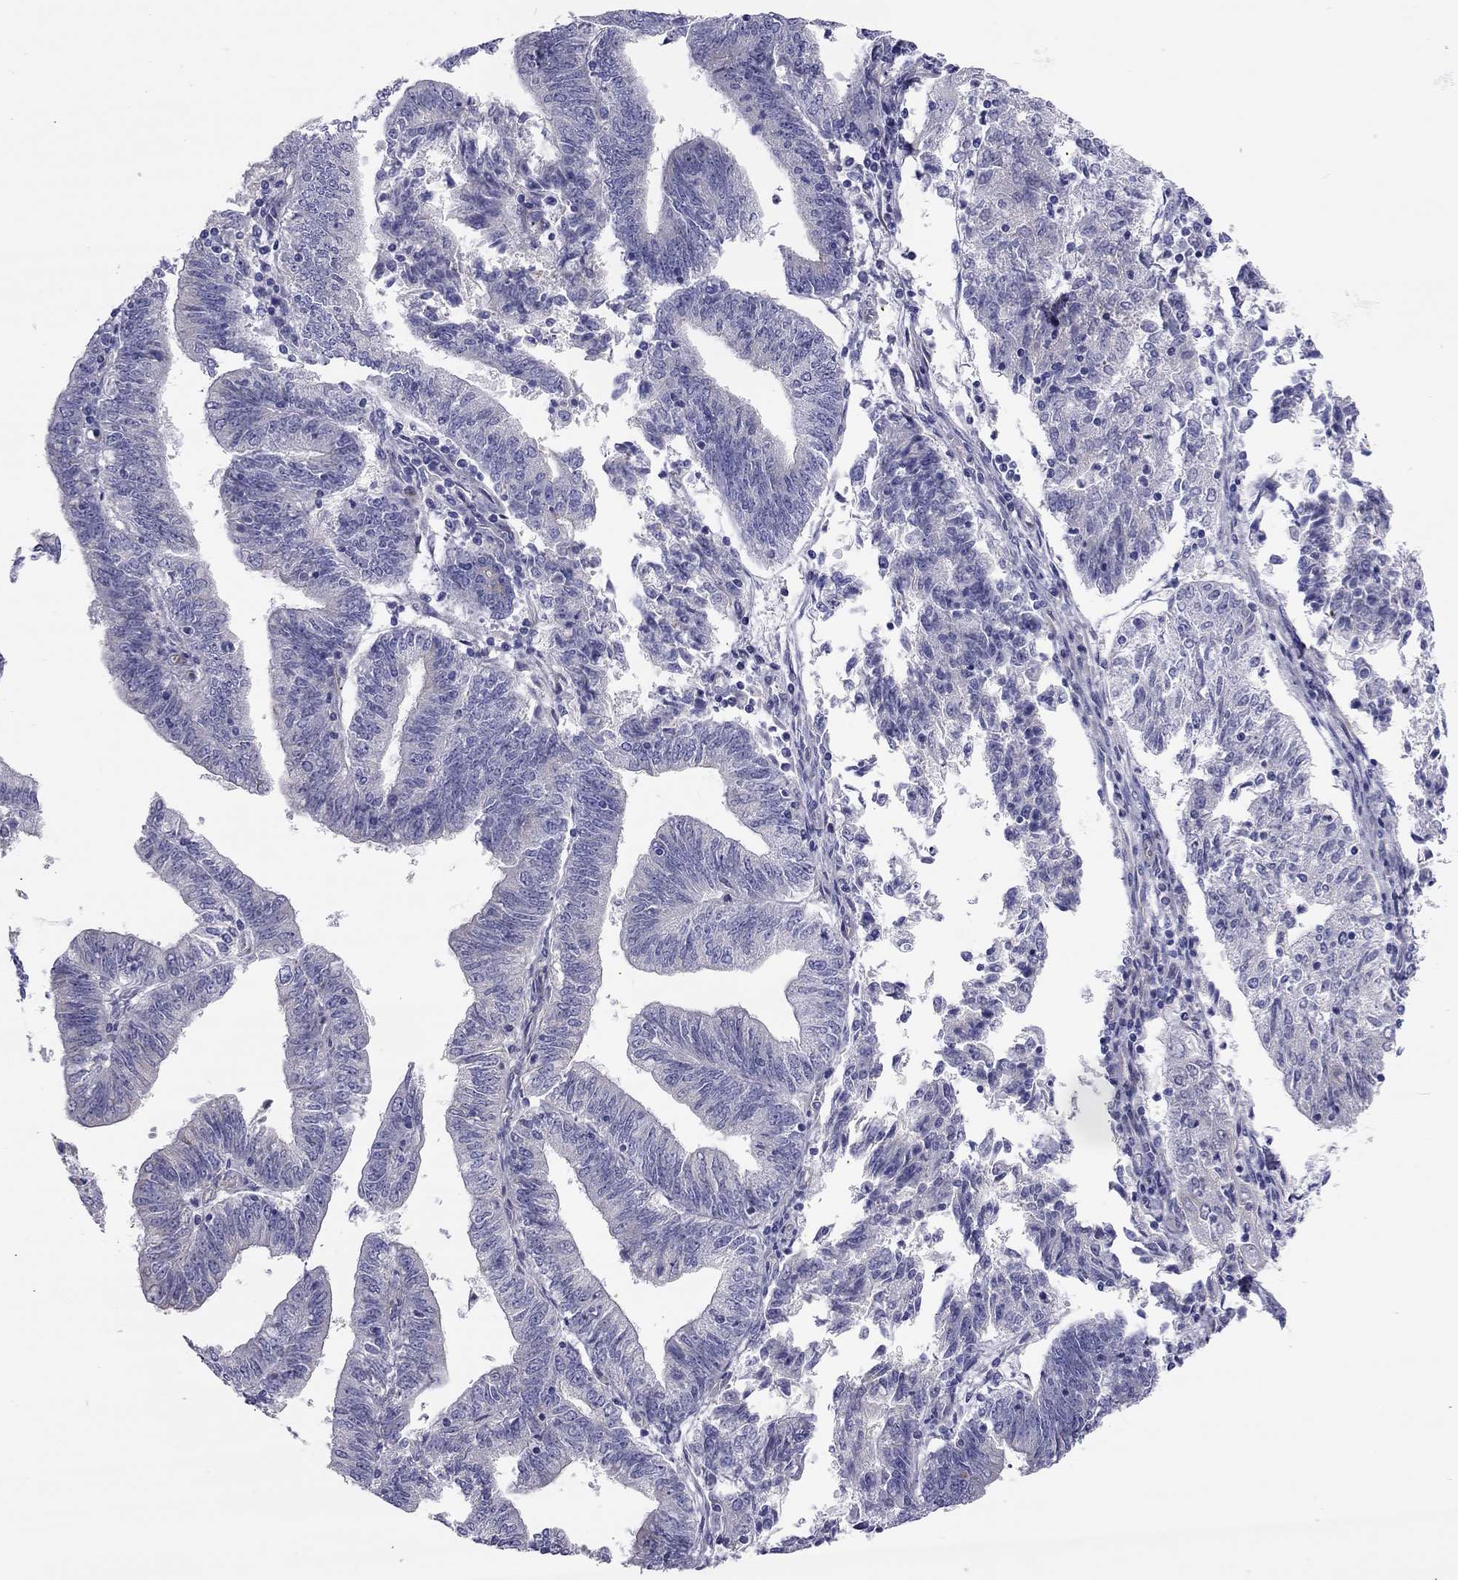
{"staining": {"intensity": "negative", "quantity": "none", "location": "none"}, "tissue": "endometrial cancer", "cell_type": "Tumor cells", "image_type": "cancer", "snomed": [{"axis": "morphology", "description": "Adenocarcinoma, NOS"}, {"axis": "topography", "description": "Endometrium"}], "caption": "Tumor cells are negative for protein expression in human adenocarcinoma (endometrial).", "gene": "SCARB1", "patient": {"sex": "female", "age": 82}}